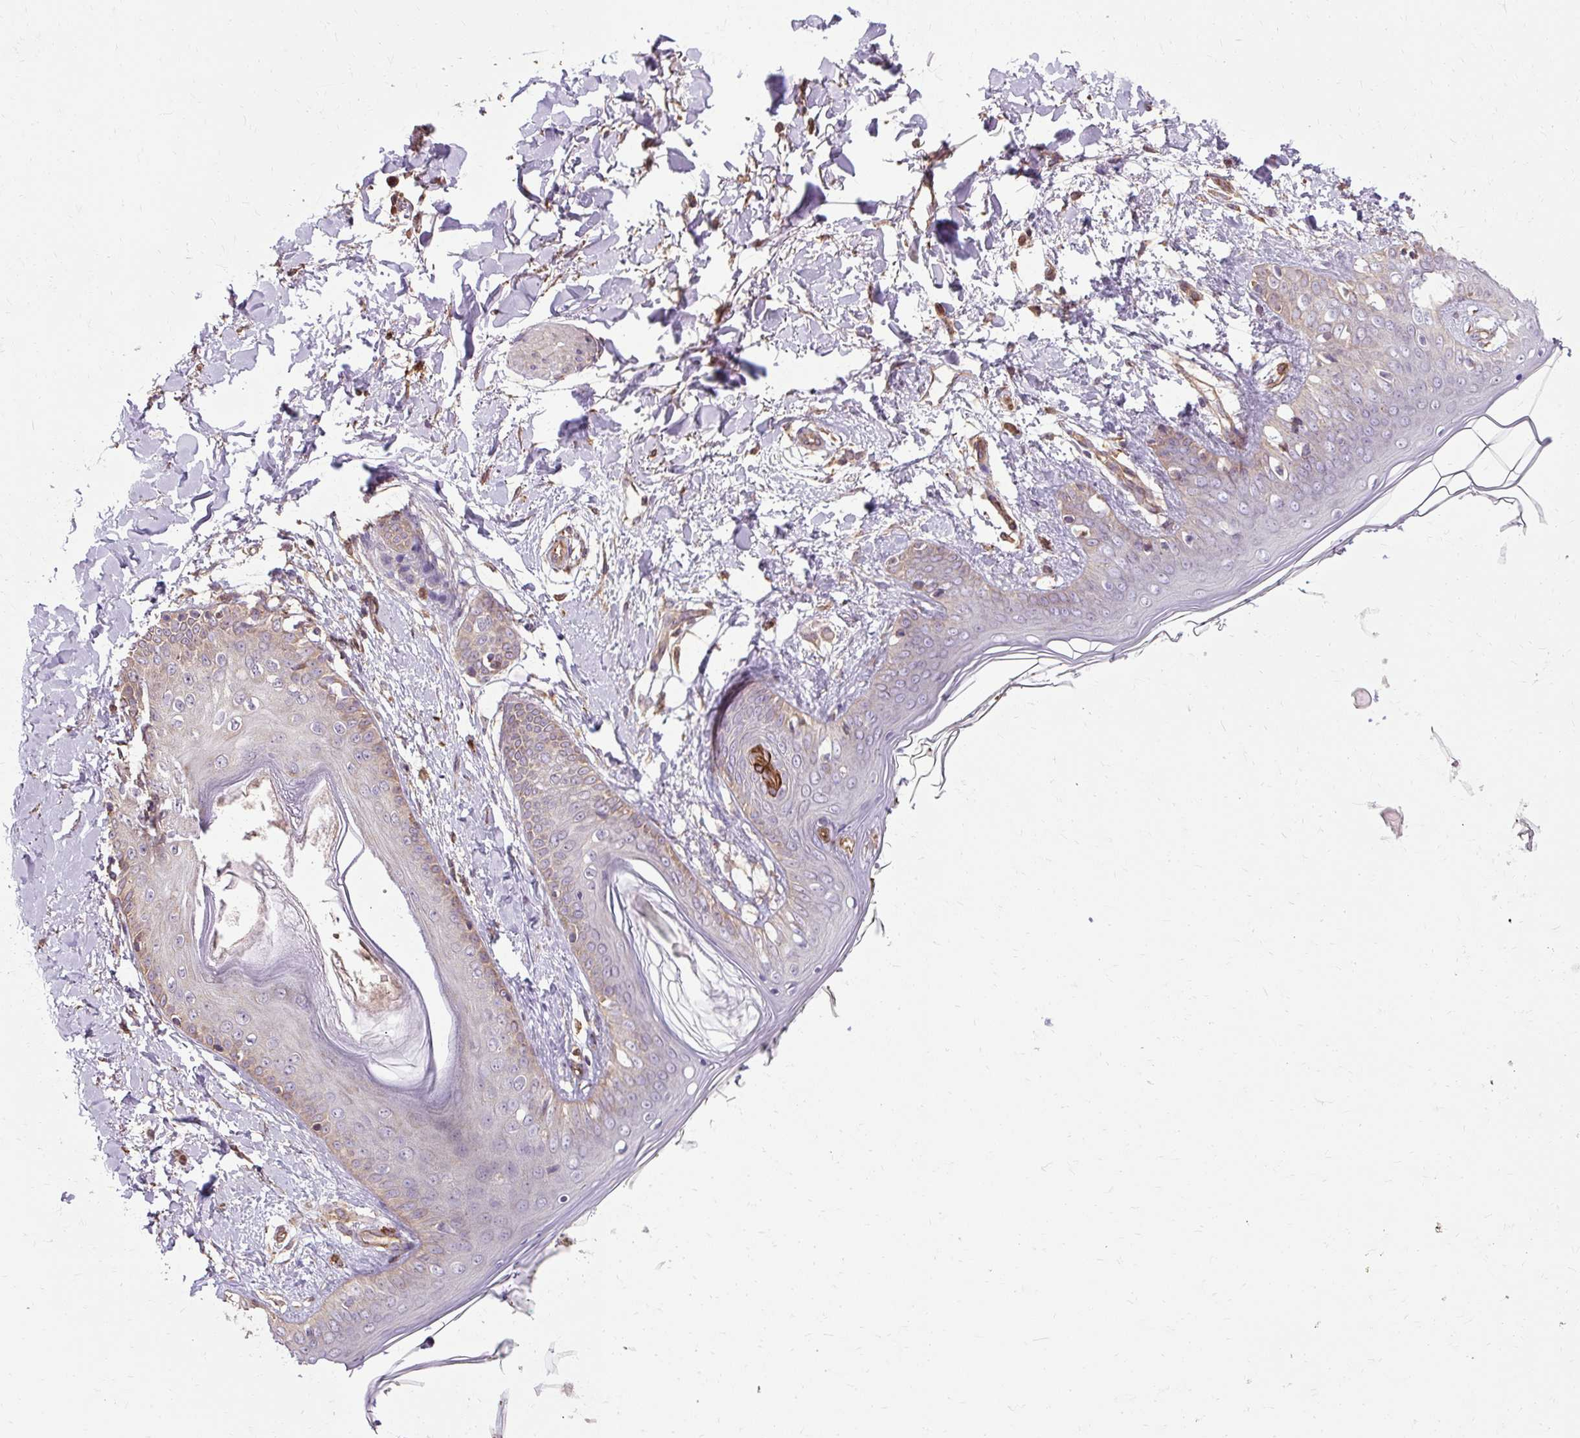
{"staining": {"intensity": "moderate", "quantity": ">75%", "location": "cytoplasmic/membranous"}, "tissue": "skin", "cell_type": "Fibroblasts", "image_type": "normal", "snomed": [{"axis": "morphology", "description": "Normal tissue, NOS"}, {"axis": "topography", "description": "Skin"}], "caption": "Unremarkable skin was stained to show a protein in brown. There is medium levels of moderate cytoplasmic/membranous expression in about >75% of fibroblasts. (DAB (3,3'-diaminobenzidine) IHC with brightfield microscopy, high magnification).", "gene": "FLRT1", "patient": {"sex": "female", "age": 34}}